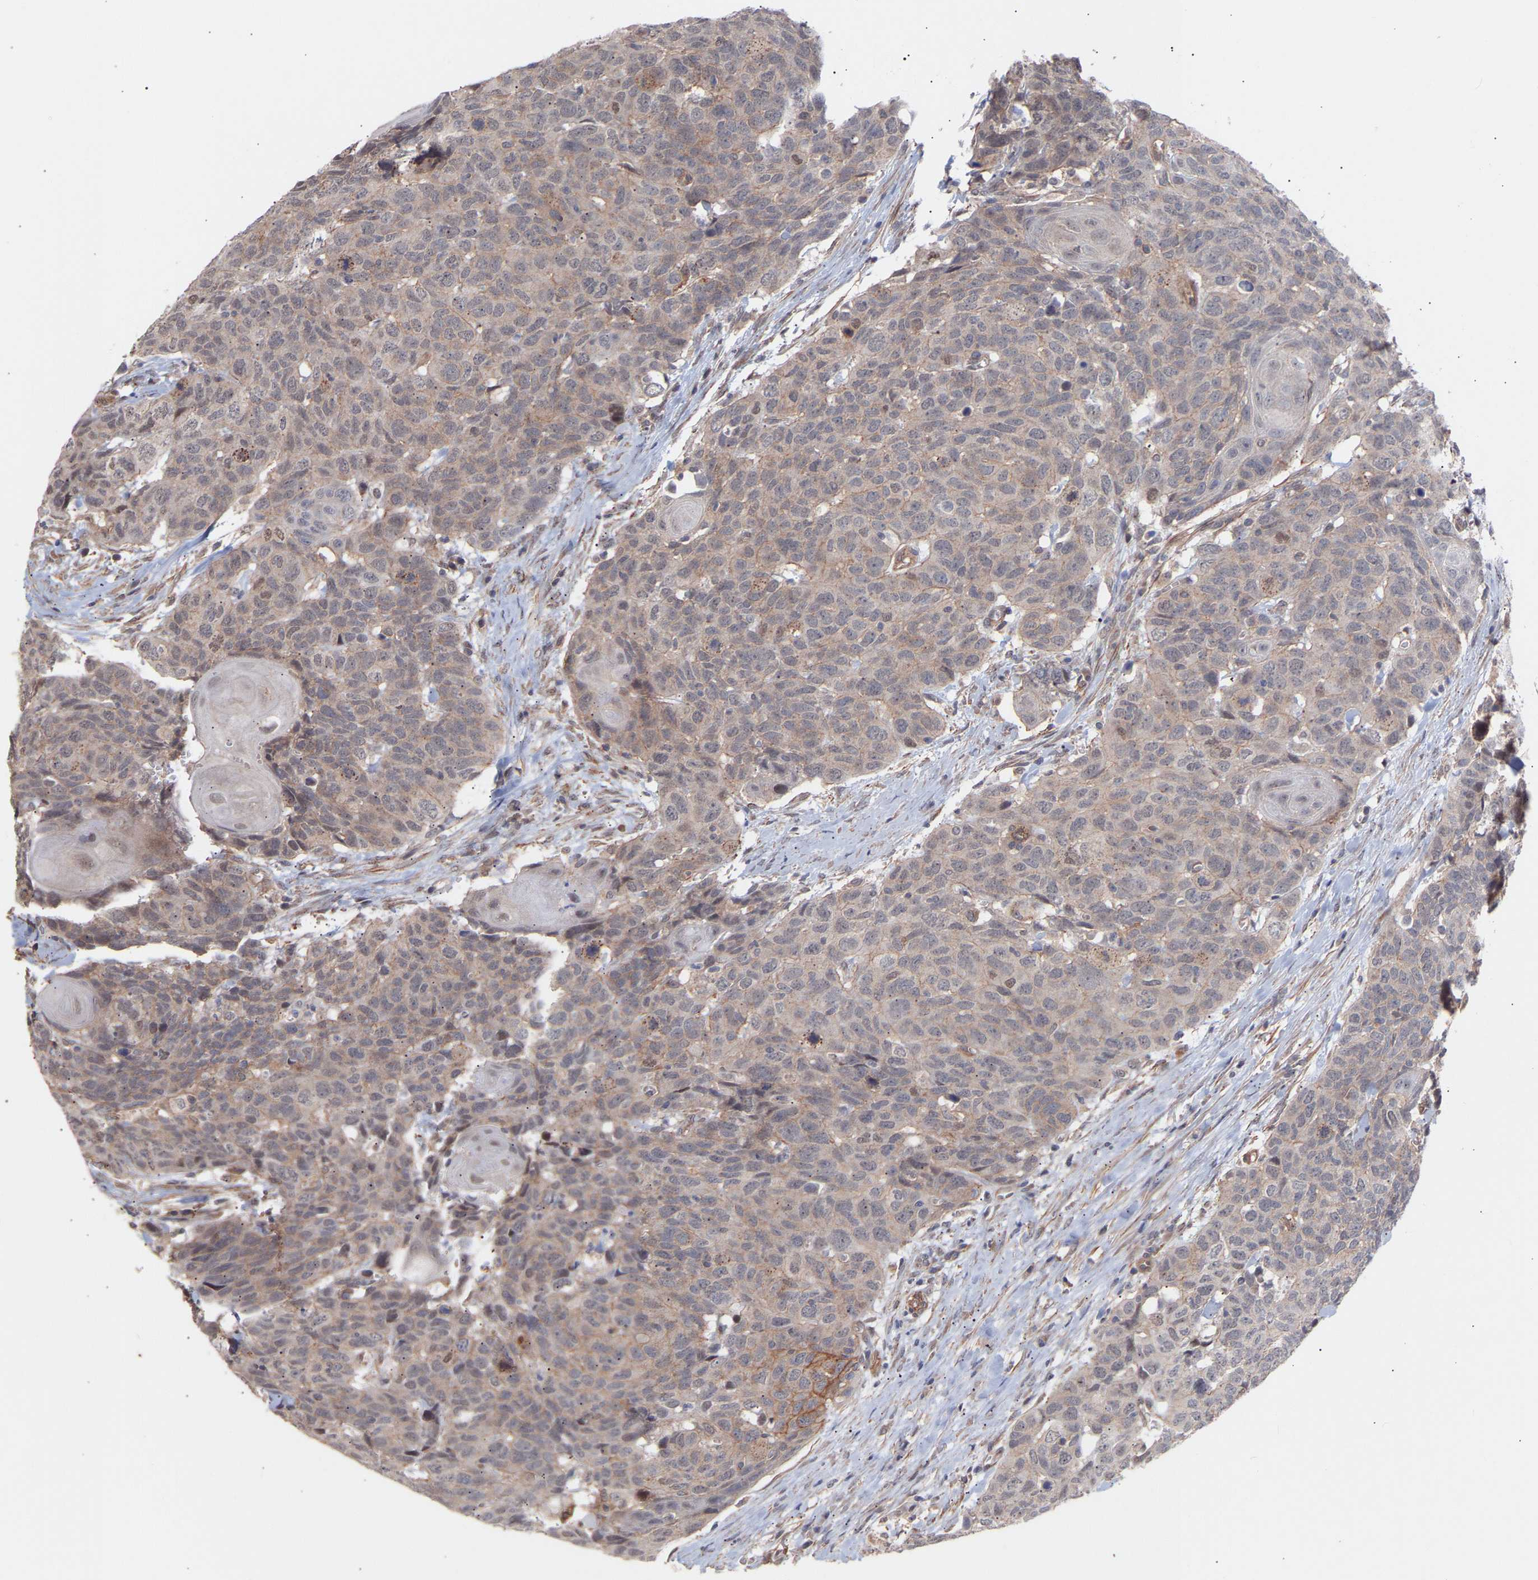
{"staining": {"intensity": "weak", "quantity": "<25%", "location": "cytoplasmic/membranous"}, "tissue": "head and neck cancer", "cell_type": "Tumor cells", "image_type": "cancer", "snomed": [{"axis": "morphology", "description": "Squamous cell carcinoma, NOS"}, {"axis": "topography", "description": "Head-Neck"}], "caption": "Tumor cells show no significant protein staining in squamous cell carcinoma (head and neck).", "gene": "PDLIM5", "patient": {"sex": "male", "age": 66}}